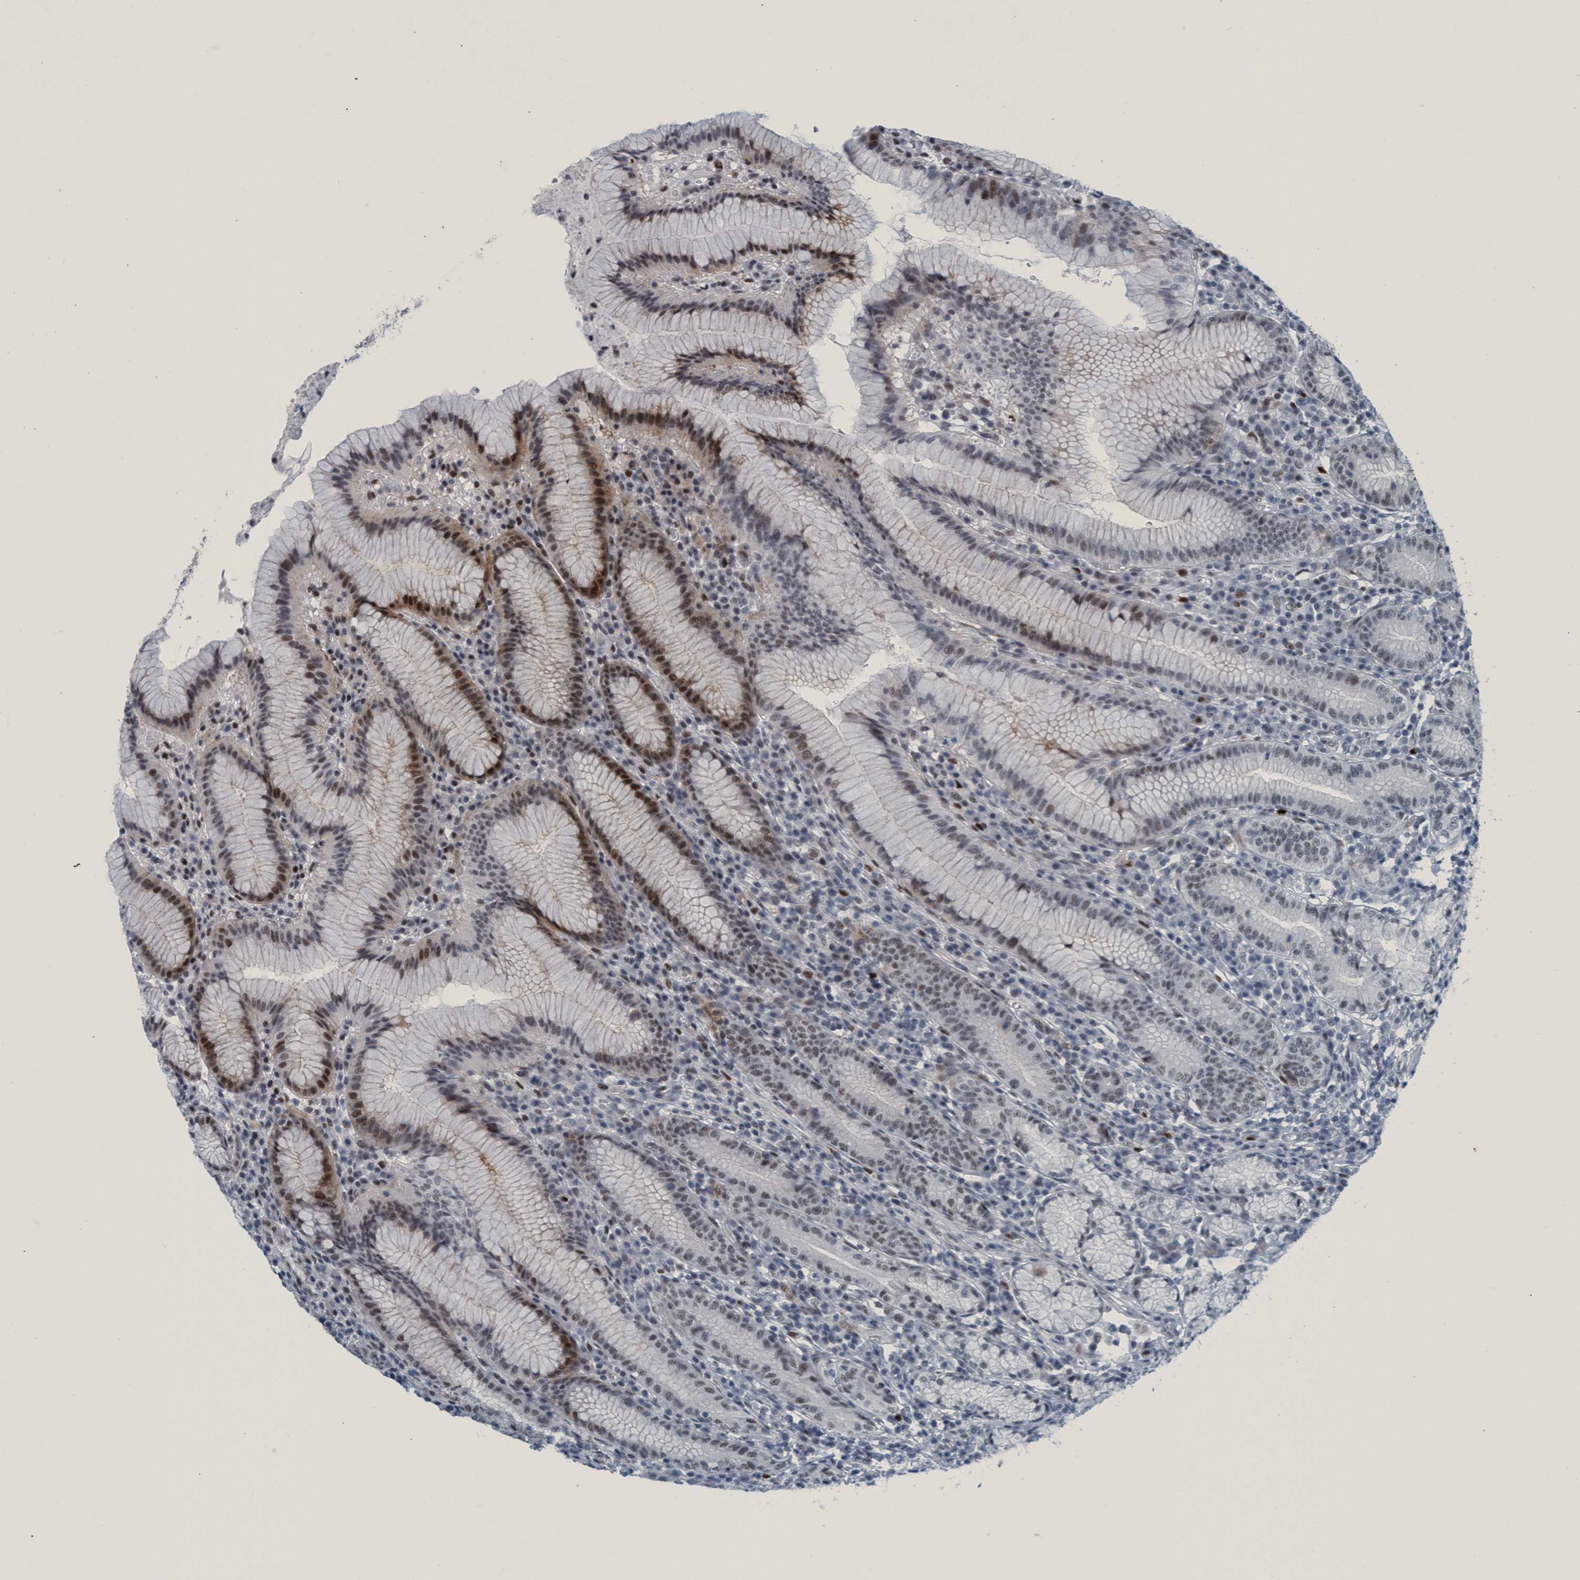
{"staining": {"intensity": "moderate", "quantity": "25%-75%", "location": "cytoplasmic/membranous,nuclear"}, "tissue": "stomach", "cell_type": "Glandular cells", "image_type": "normal", "snomed": [{"axis": "morphology", "description": "Normal tissue, NOS"}, {"axis": "topography", "description": "Stomach"}], "caption": "This photomicrograph displays IHC staining of normal stomach, with medium moderate cytoplasmic/membranous,nuclear expression in about 25%-75% of glandular cells.", "gene": "CWC27", "patient": {"sex": "male", "age": 55}}